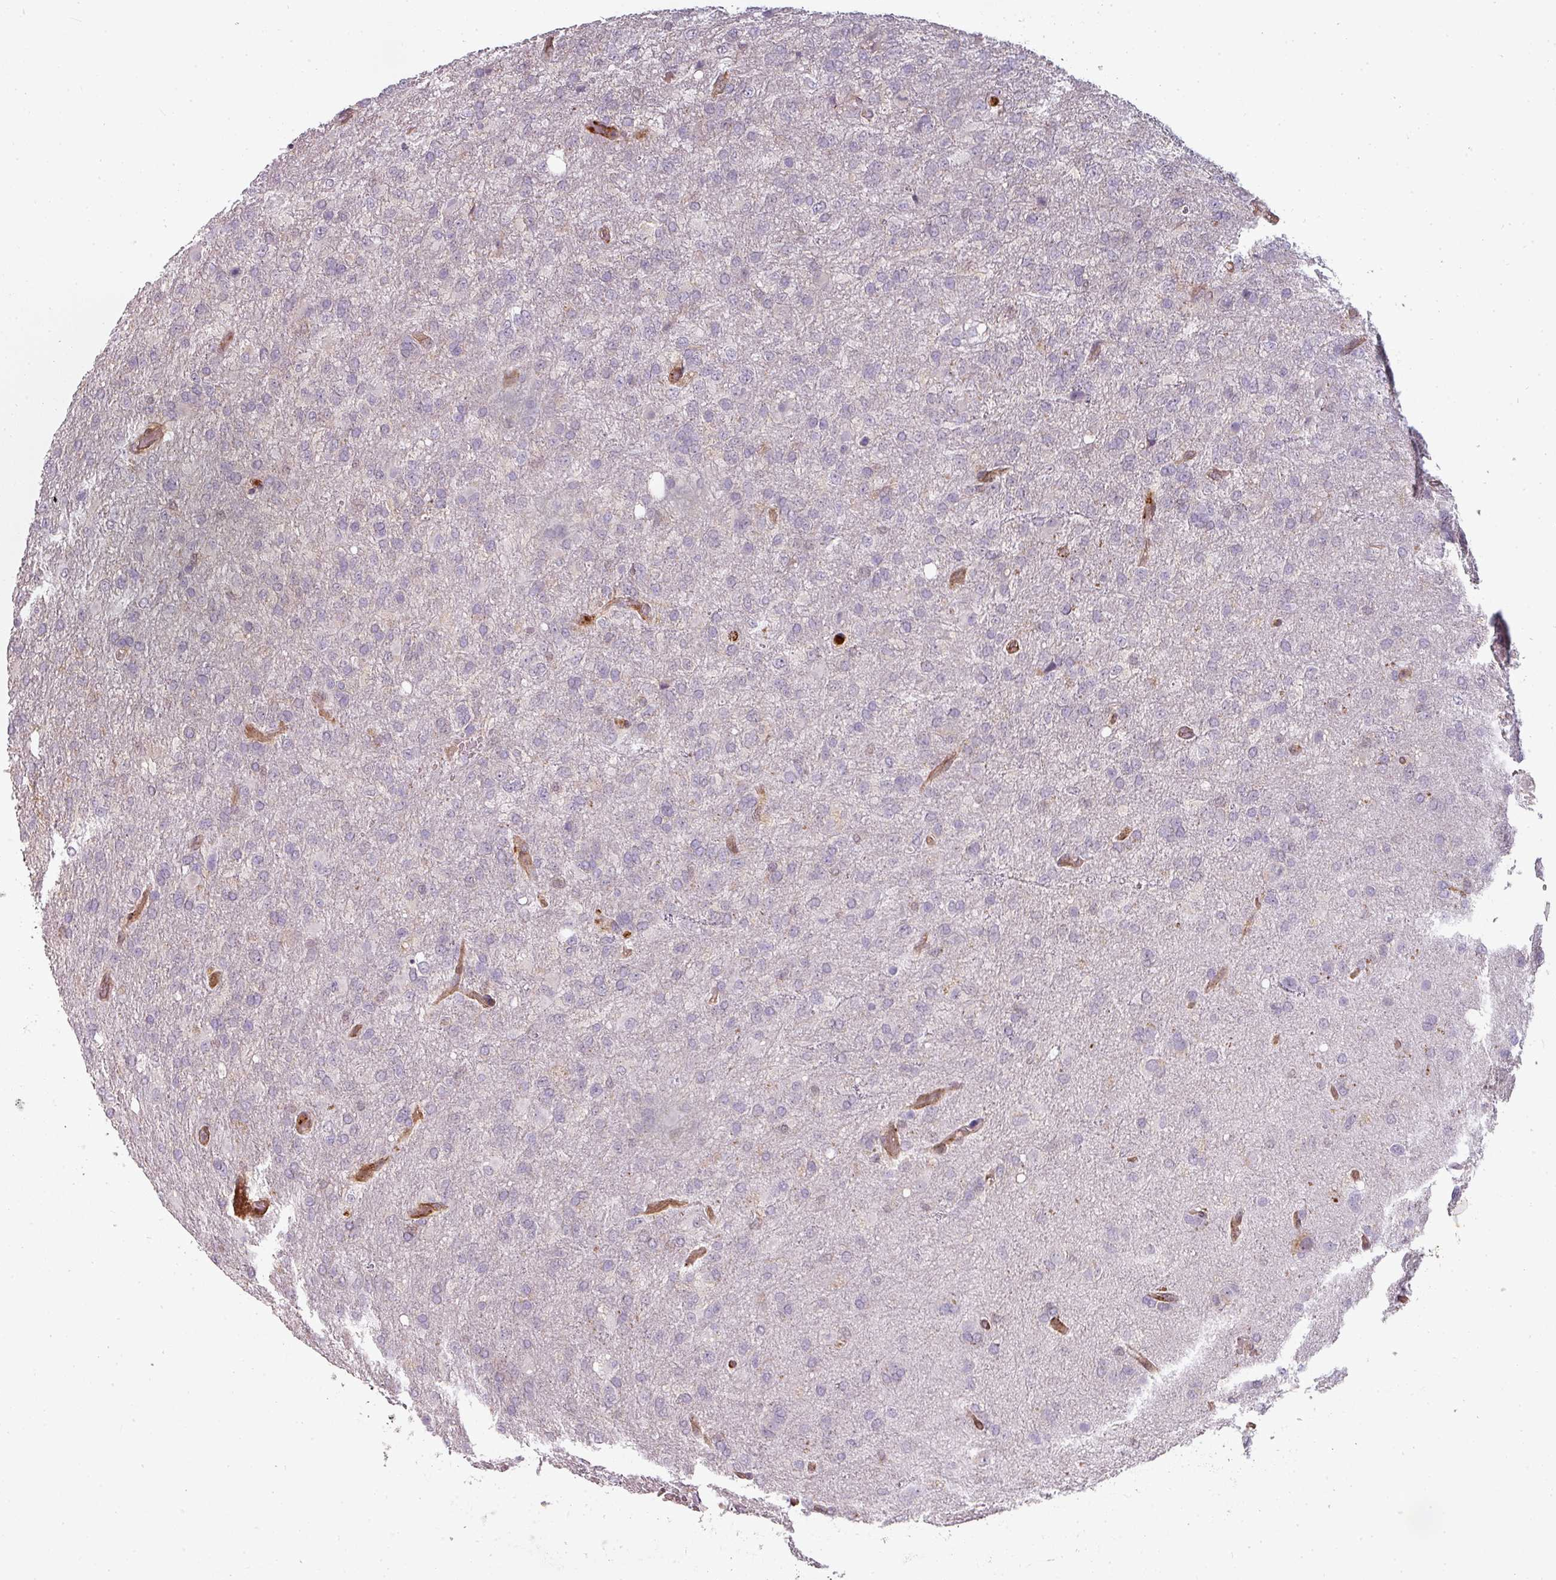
{"staining": {"intensity": "negative", "quantity": "none", "location": "none"}, "tissue": "glioma", "cell_type": "Tumor cells", "image_type": "cancer", "snomed": [{"axis": "morphology", "description": "Glioma, malignant, High grade"}, {"axis": "topography", "description": "Brain"}], "caption": "IHC micrograph of neoplastic tissue: malignant glioma (high-grade) stained with DAB (3,3'-diaminobenzidine) demonstrates no significant protein expression in tumor cells. Nuclei are stained in blue.", "gene": "CLIC1", "patient": {"sex": "female", "age": 74}}